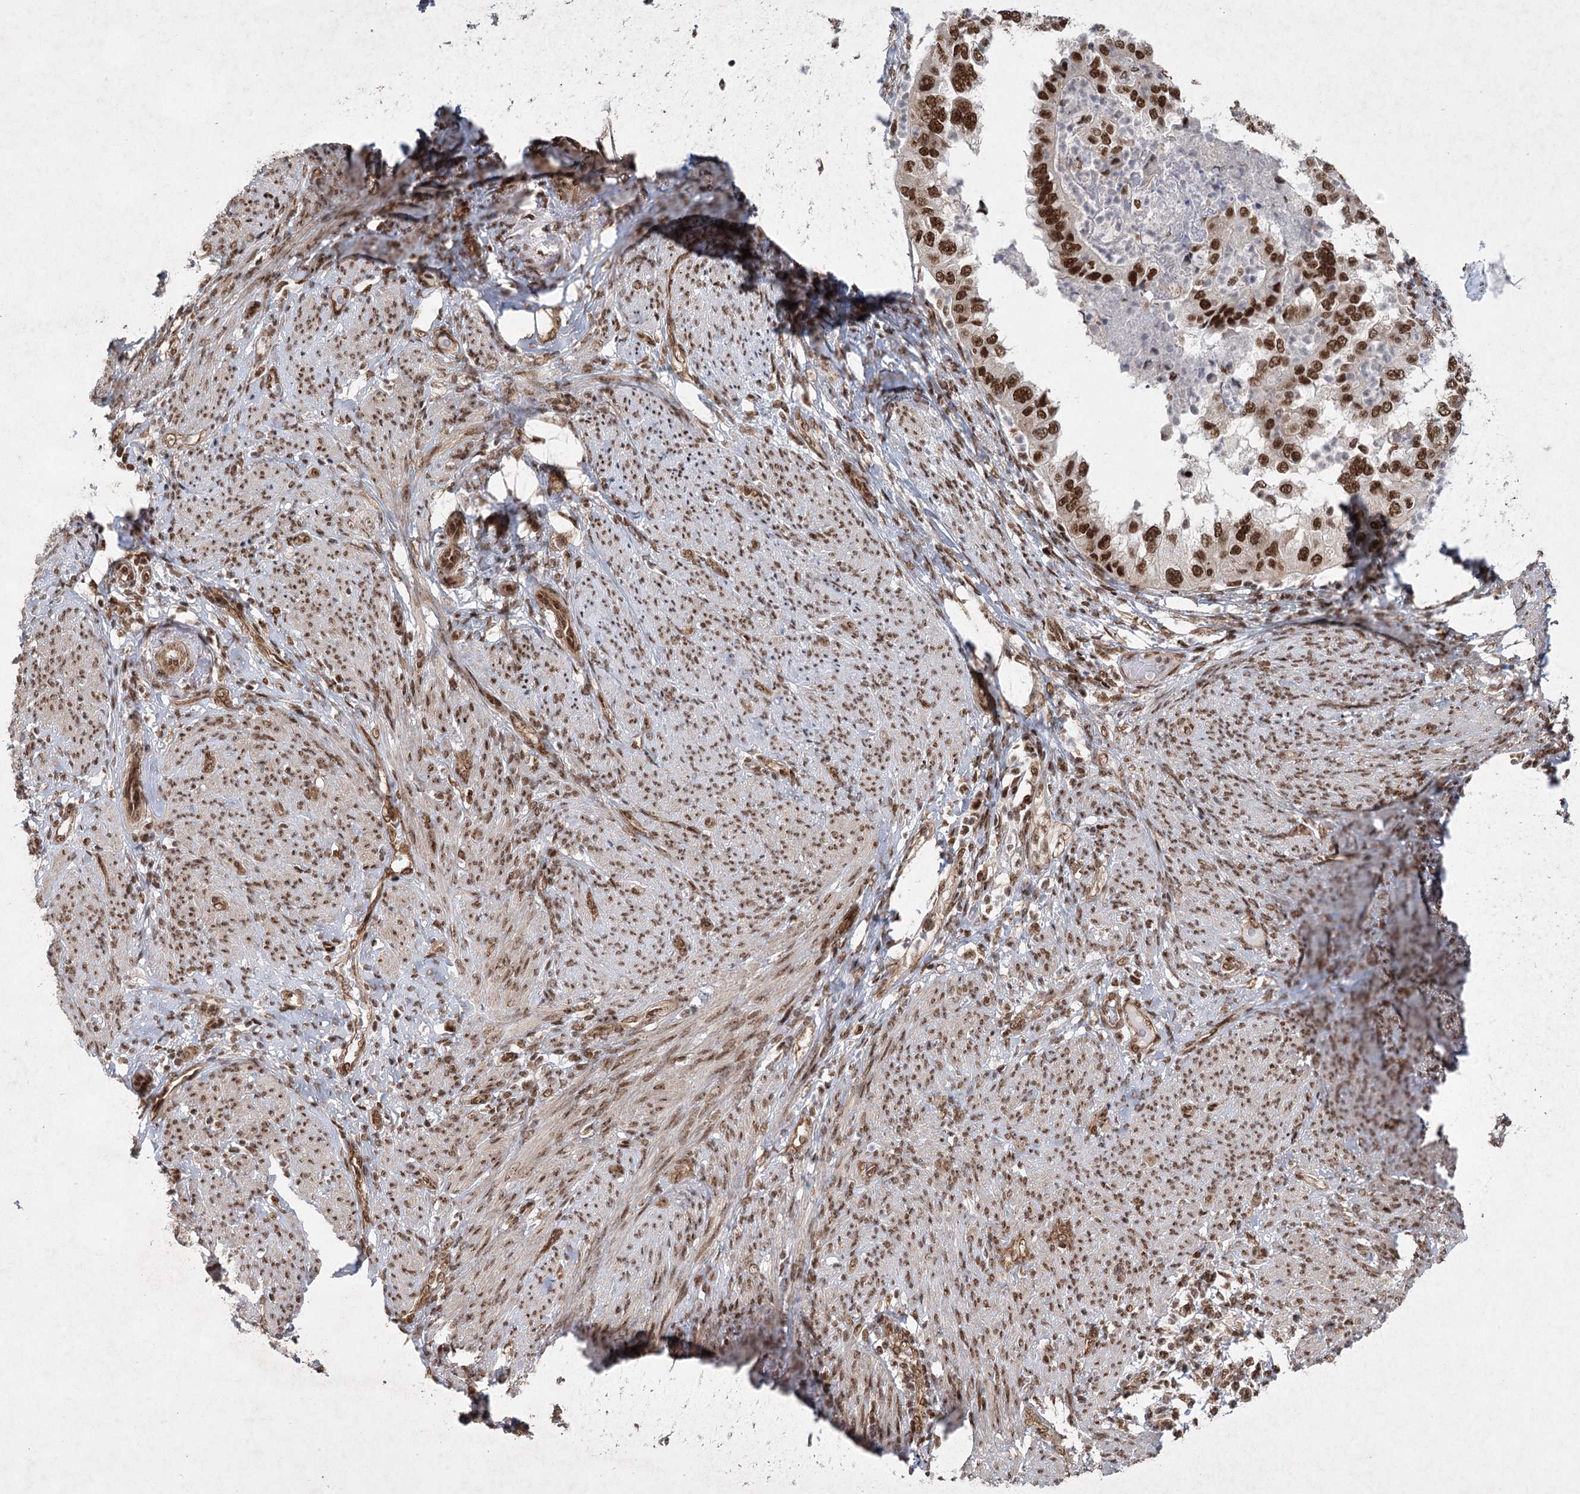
{"staining": {"intensity": "strong", "quantity": ">75%", "location": "nuclear"}, "tissue": "endometrial cancer", "cell_type": "Tumor cells", "image_type": "cancer", "snomed": [{"axis": "morphology", "description": "Adenocarcinoma, NOS"}, {"axis": "topography", "description": "Endometrium"}], "caption": "Adenocarcinoma (endometrial) stained for a protein (brown) demonstrates strong nuclear positive expression in about >75% of tumor cells.", "gene": "ZCCHC8", "patient": {"sex": "female", "age": 85}}